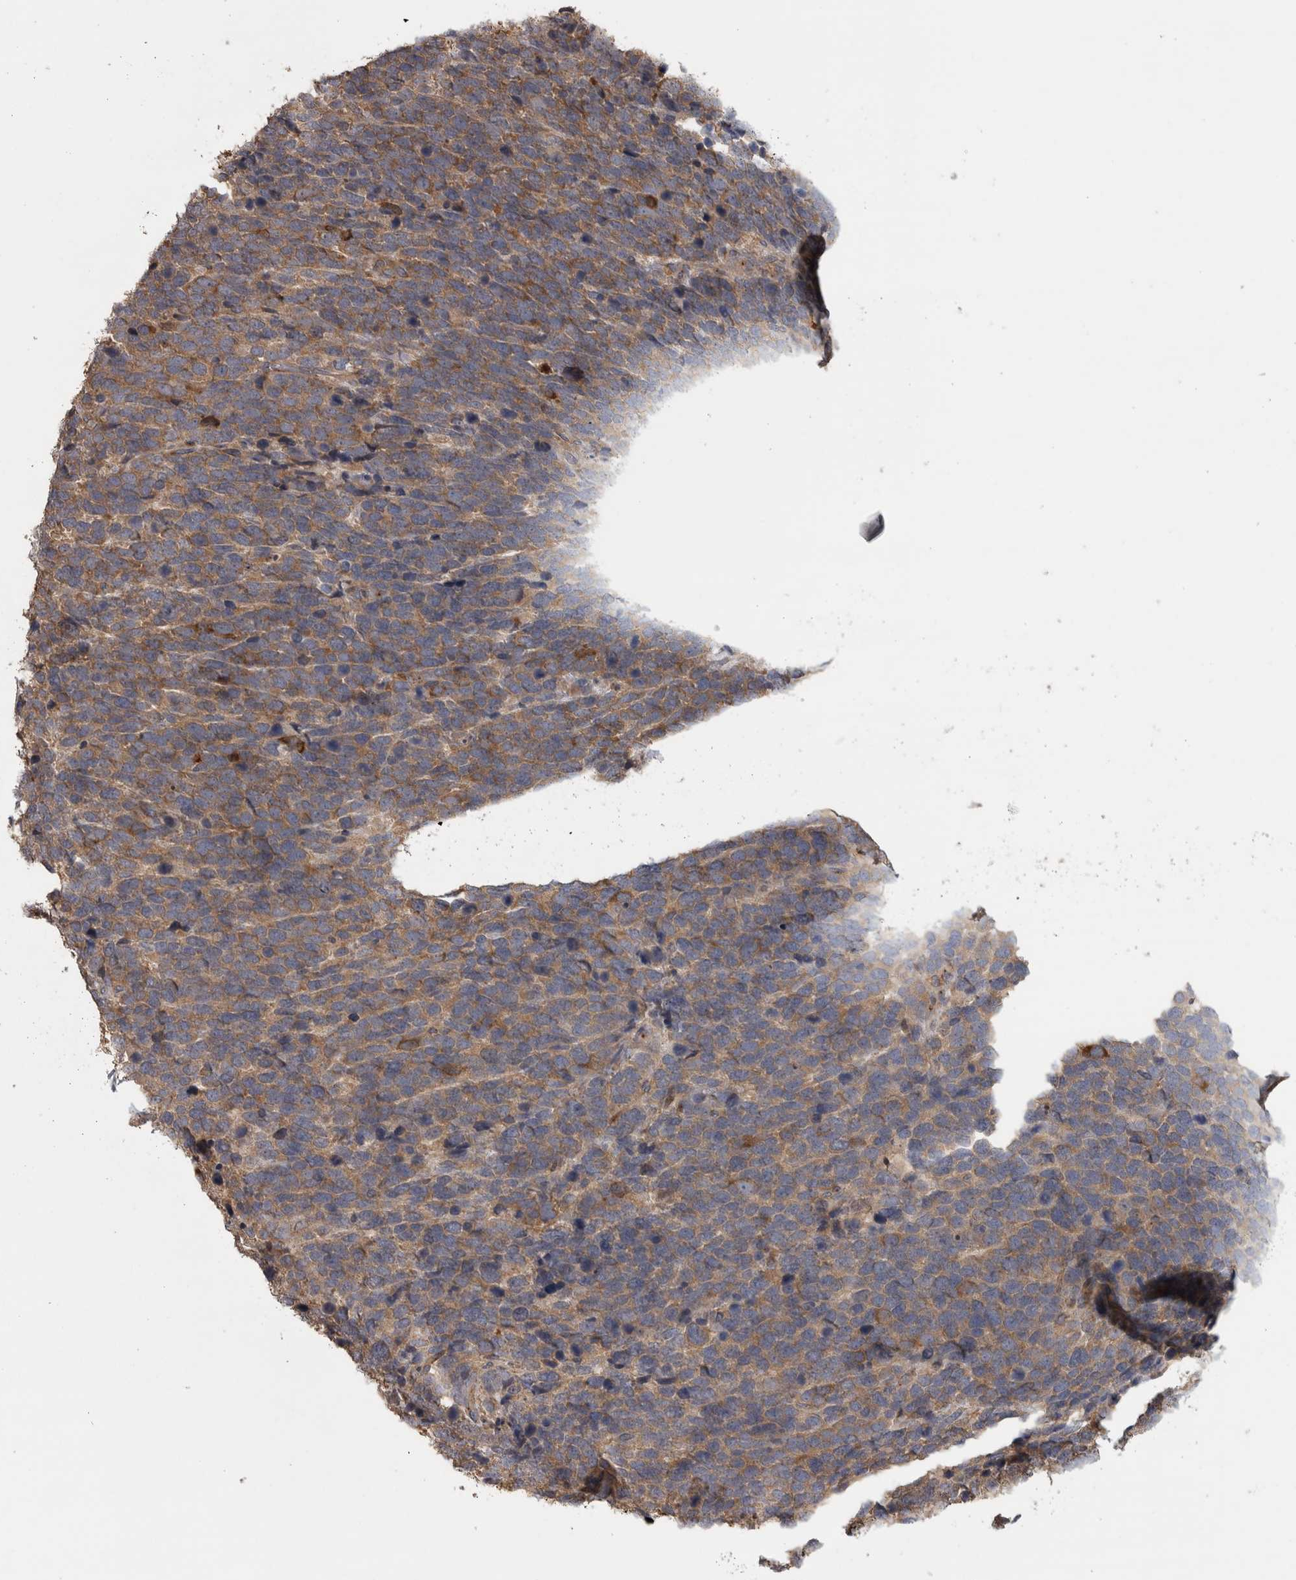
{"staining": {"intensity": "moderate", "quantity": ">75%", "location": "cytoplasmic/membranous"}, "tissue": "urothelial cancer", "cell_type": "Tumor cells", "image_type": "cancer", "snomed": [{"axis": "morphology", "description": "Urothelial carcinoma, High grade"}, {"axis": "topography", "description": "Urinary bladder"}], "caption": "Tumor cells exhibit moderate cytoplasmic/membranous staining in about >75% of cells in high-grade urothelial carcinoma.", "gene": "IFRD1", "patient": {"sex": "female", "age": 82}}